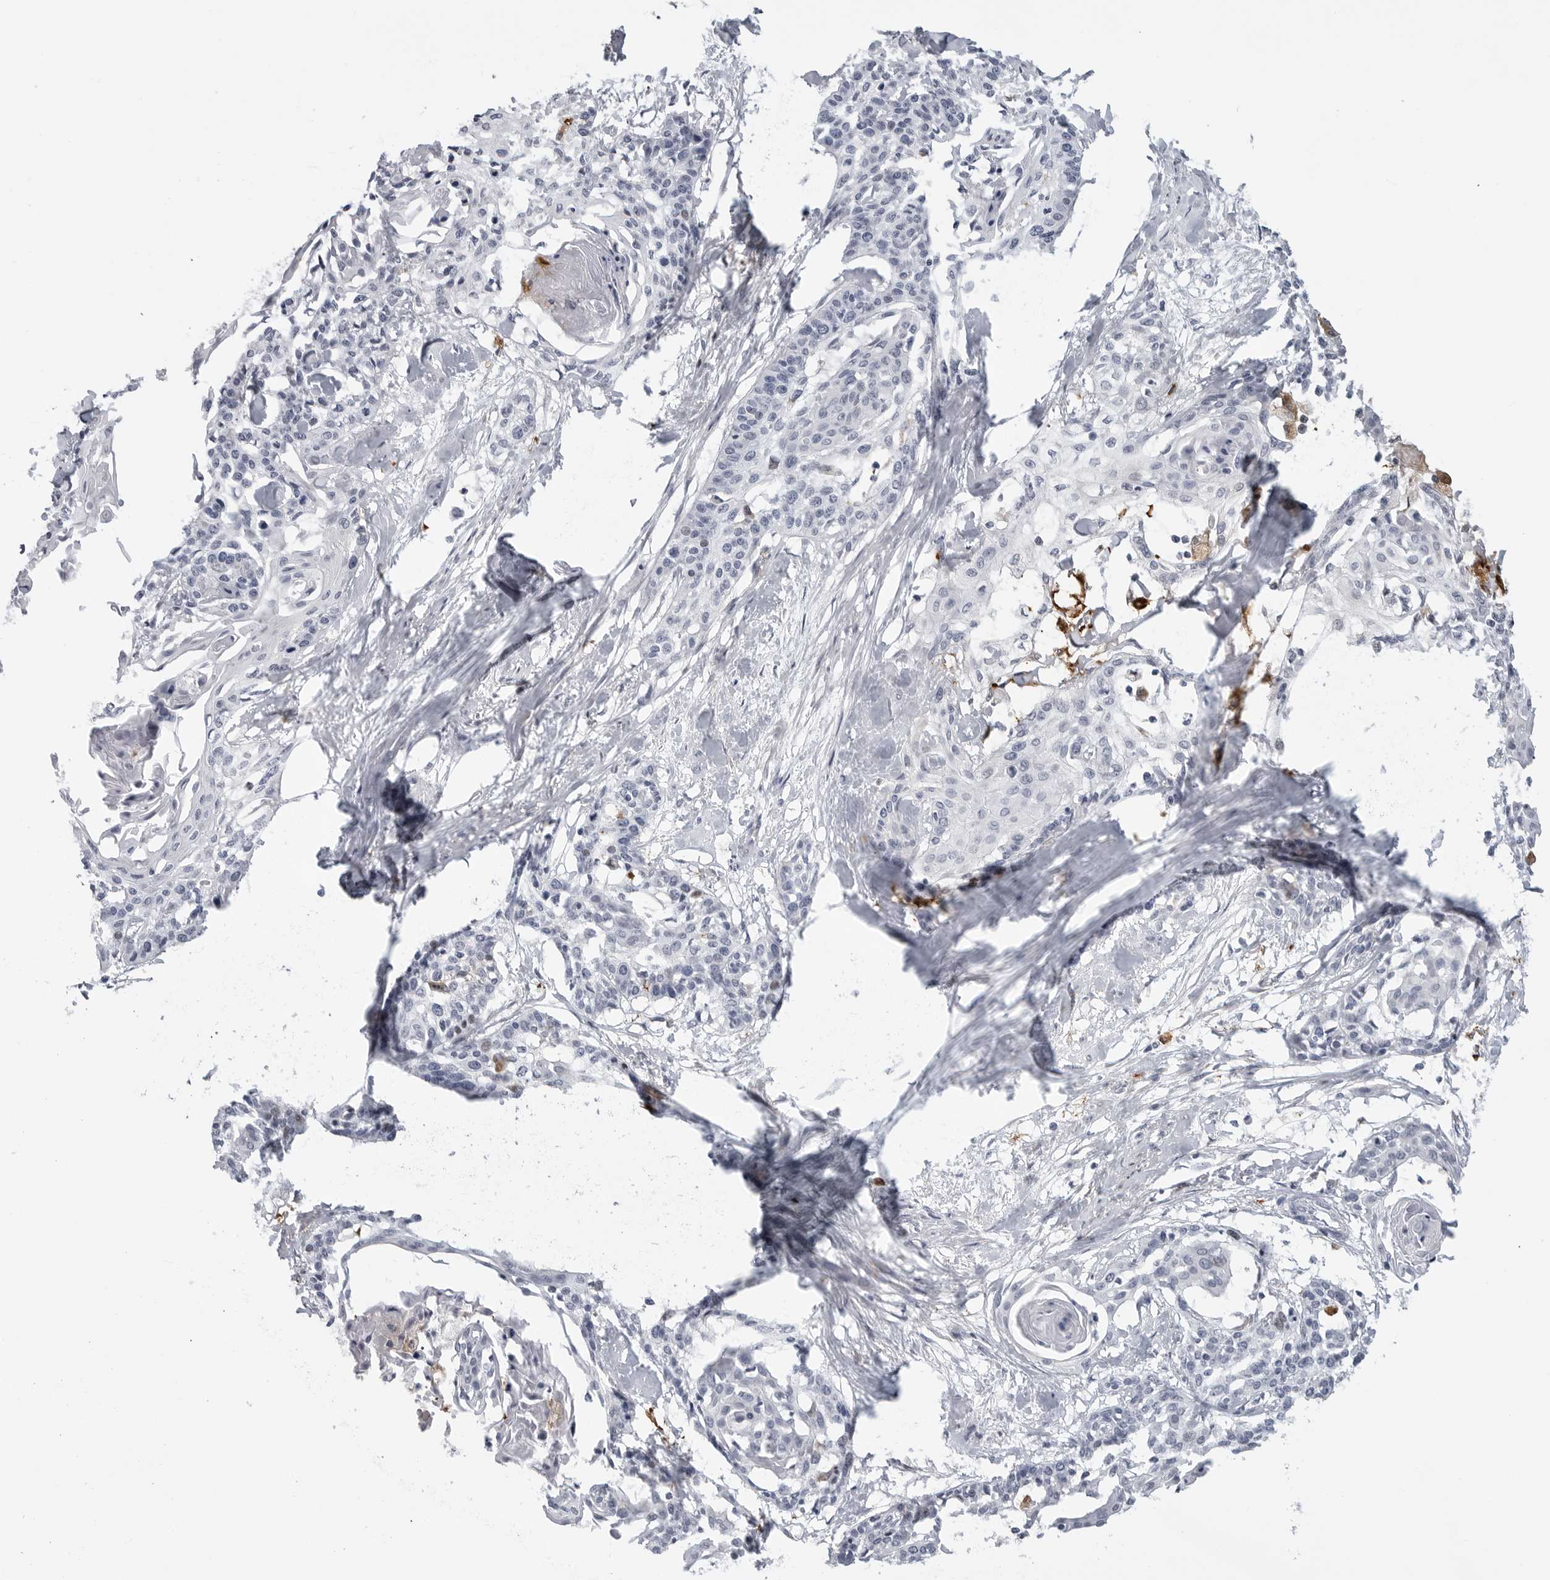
{"staining": {"intensity": "negative", "quantity": "none", "location": "none"}, "tissue": "cervical cancer", "cell_type": "Tumor cells", "image_type": "cancer", "snomed": [{"axis": "morphology", "description": "Squamous cell carcinoma, NOS"}, {"axis": "topography", "description": "Cervix"}], "caption": "DAB immunohistochemical staining of cervical squamous cell carcinoma reveals no significant expression in tumor cells.", "gene": "CDK20", "patient": {"sex": "female", "age": 57}}